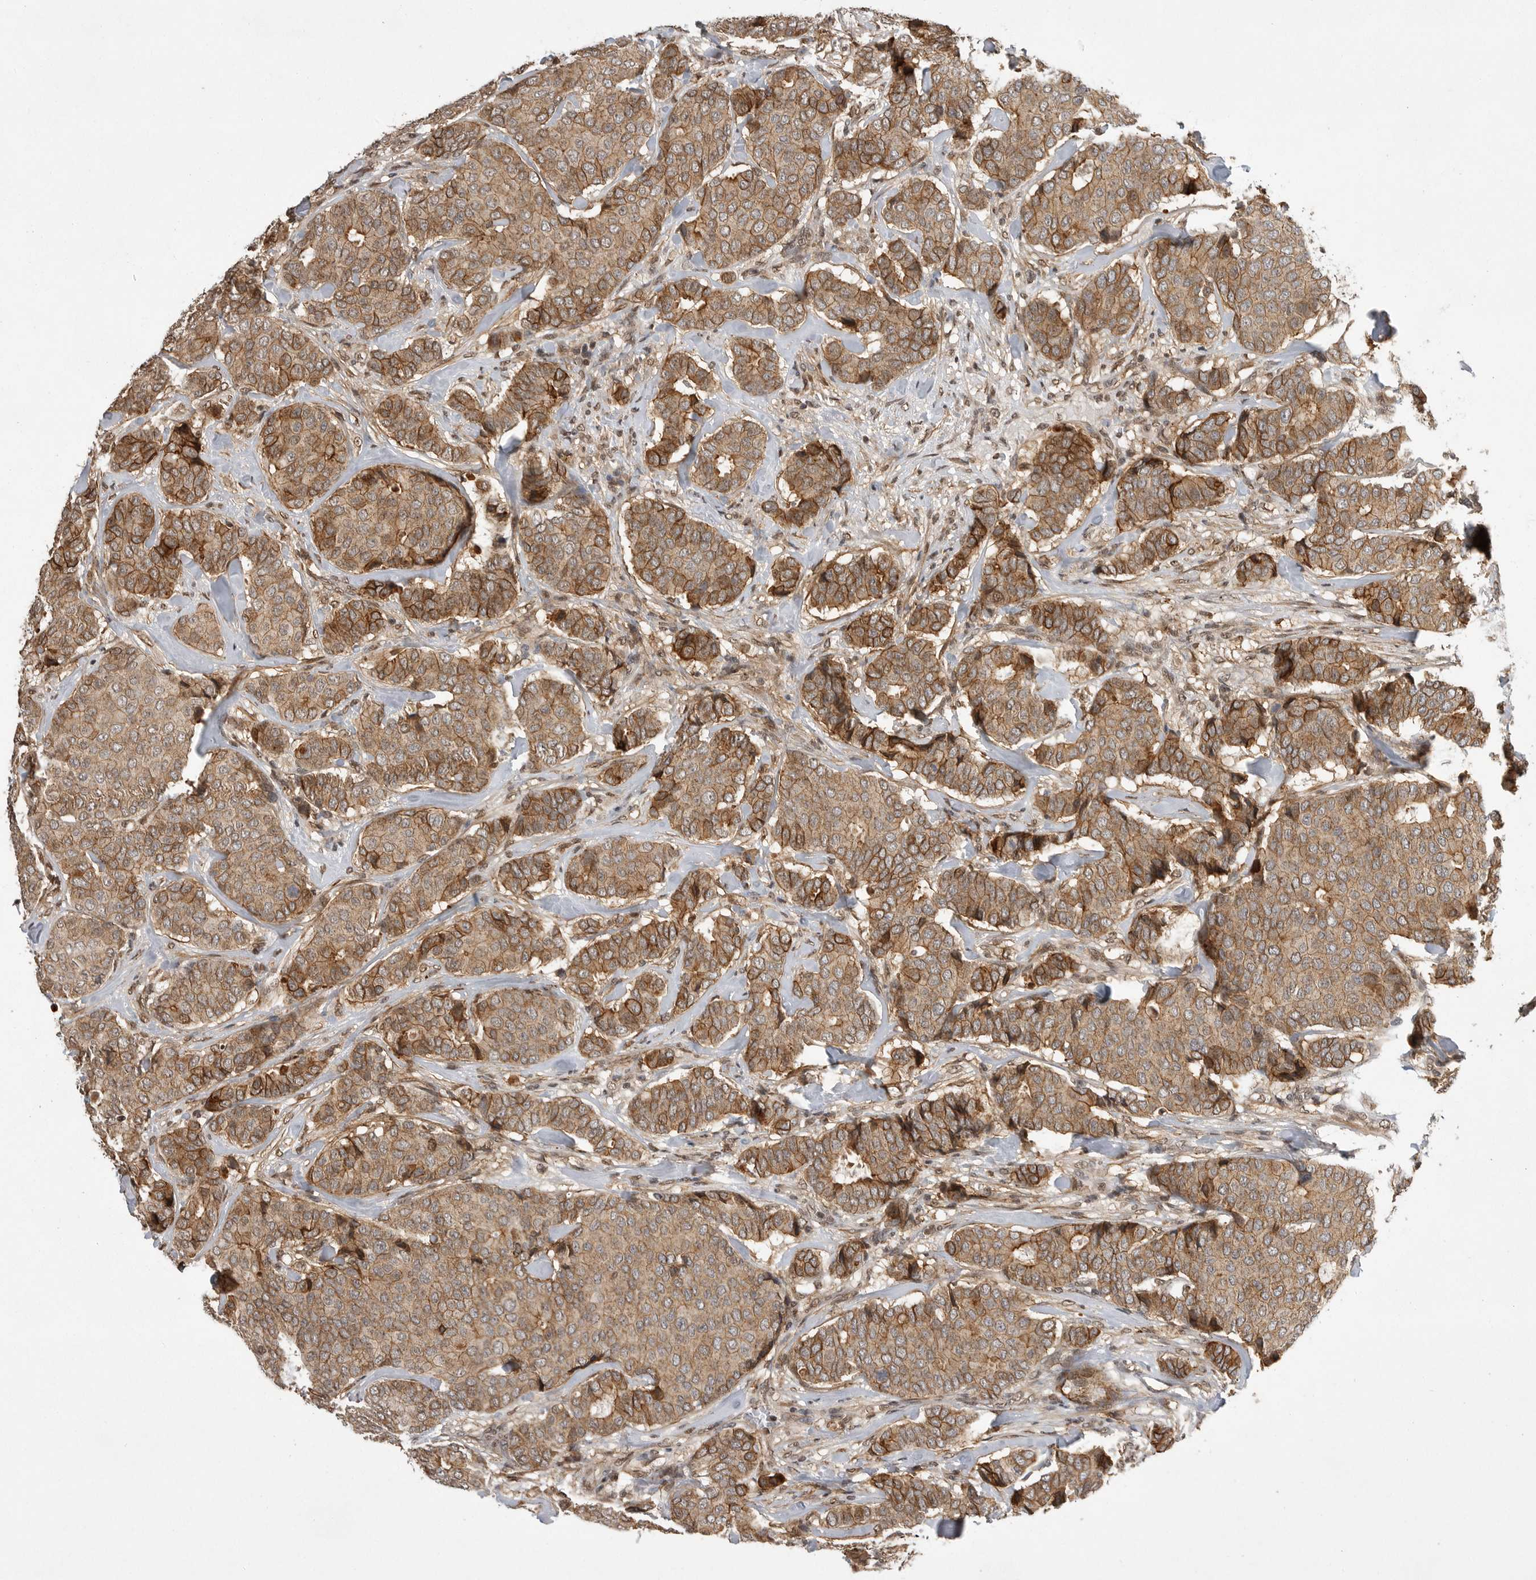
{"staining": {"intensity": "moderate", "quantity": ">75%", "location": "cytoplasmic/membranous"}, "tissue": "breast cancer", "cell_type": "Tumor cells", "image_type": "cancer", "snomed": [{"axis": "morphology", "description": "Duct carcinoma"}, {"axis": "topography", "description": "Breast"}], "caption": "IHC (DAB (3,3'-diaminobenzidine)) staining of human intraductal carcinoma (breast) reveals moderate cytoplasmic/membranous protein positivity in about >75% of tumor cells.", "gene": "NECTIN1", "patient": {"sex": "female", "age": 75}}